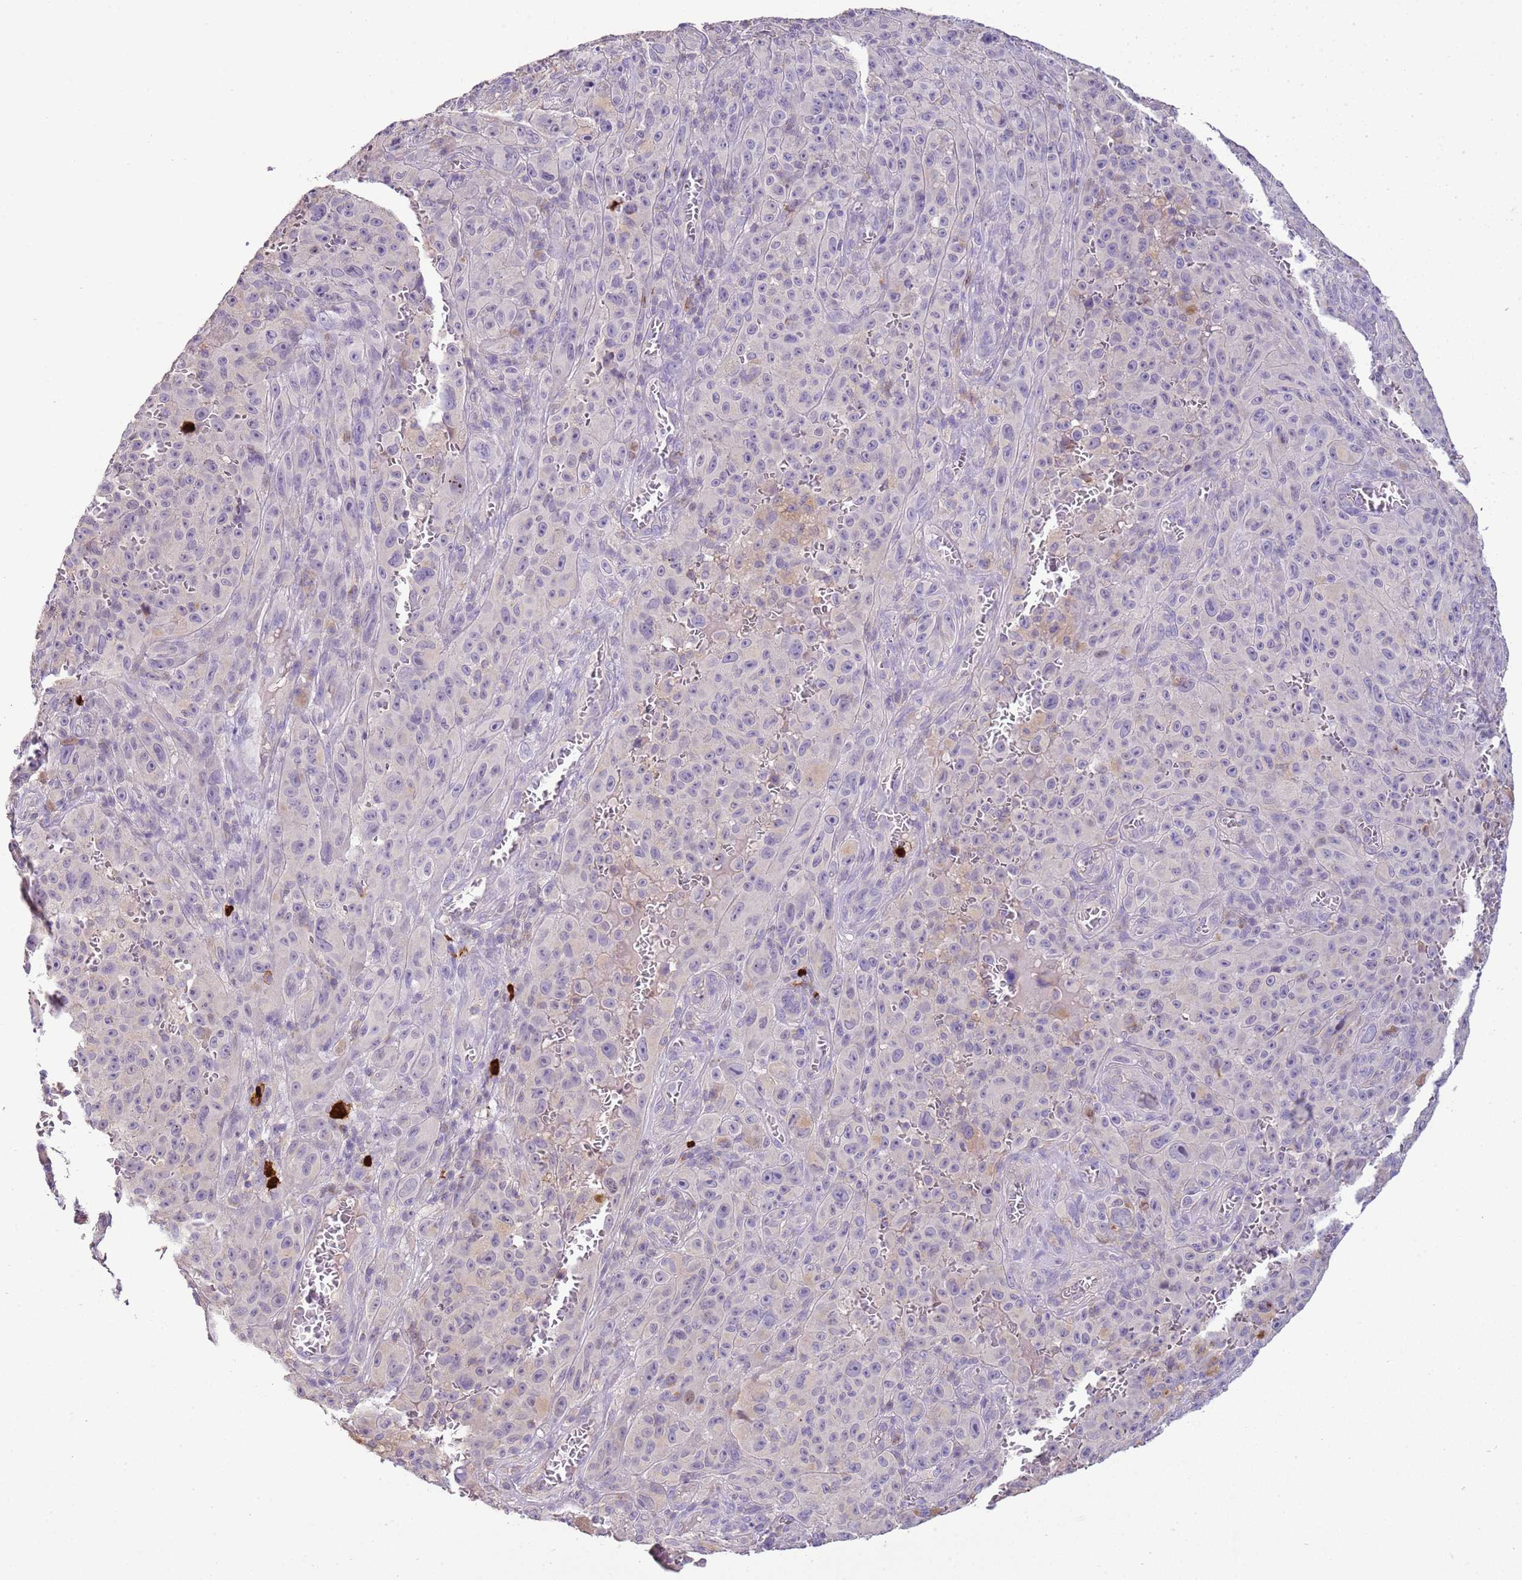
{"staining": {"intensity": "negative", "quantity": "none", "location": "none"}, "tissue": "melanoma", "cell_type": "Tumor cells", "image_type": "cancer", "snomed": [{"axis": "morphology", "description": "Malignant melanoma, NOS"}, {"axis": "topography", "description": "Skin"}], "caption": "Immunohistochemistry photomicrograph of neoplastic tissue: malignant melanoma stained with DAB displays no significant protein positivity in tumor cells.", "gene": "IL2RG", "patient": {"sex": "female", "age": 82}}